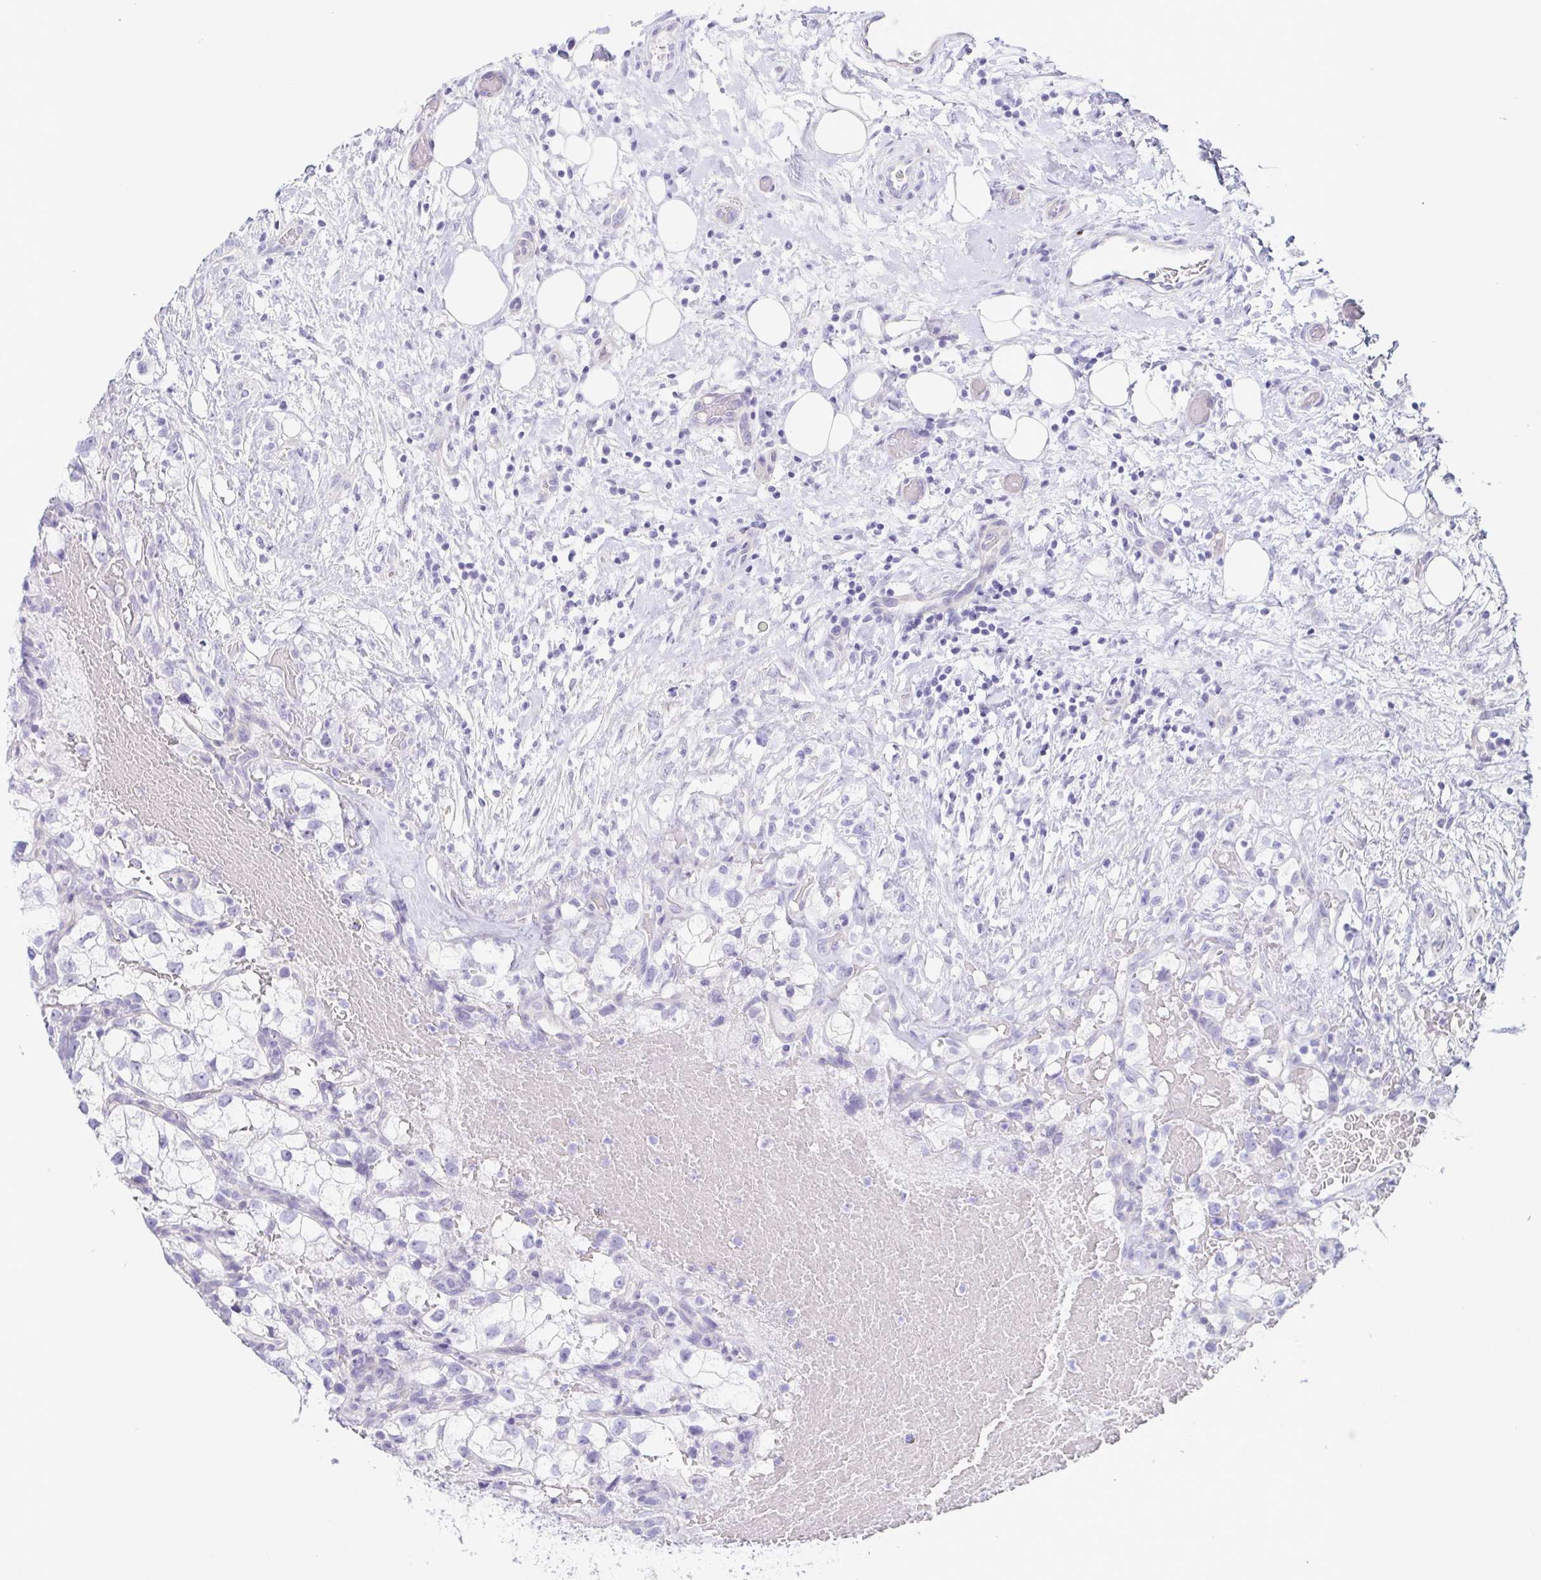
{"staining": {"intensity": "negative", "quantity": "none", "location": "none"}, "tissue": "renal cancer", "cell_type": "Tumor cells", "image_type": "cancer", "snomed": [{"axis": "morphology", "description": "Adenocarcinoma, NOS"}, {"axis": "topography", "description": "Kidney"}], "caption": "Immunohistochemistry (IHC) histopathology image of renal cancer (adenocarcinoma) stained for a protein (brown), which exhibits no staining in tumor cells. (Stains: DAB (3,3'-diaminobenzidine) immunohistochemistry (IHC) with hematoxylin counter stain, Microscopy: brightfield microscopy at high magnification).", "gene": "PRR4", "patient": {"sex": "male", "age": 59}}